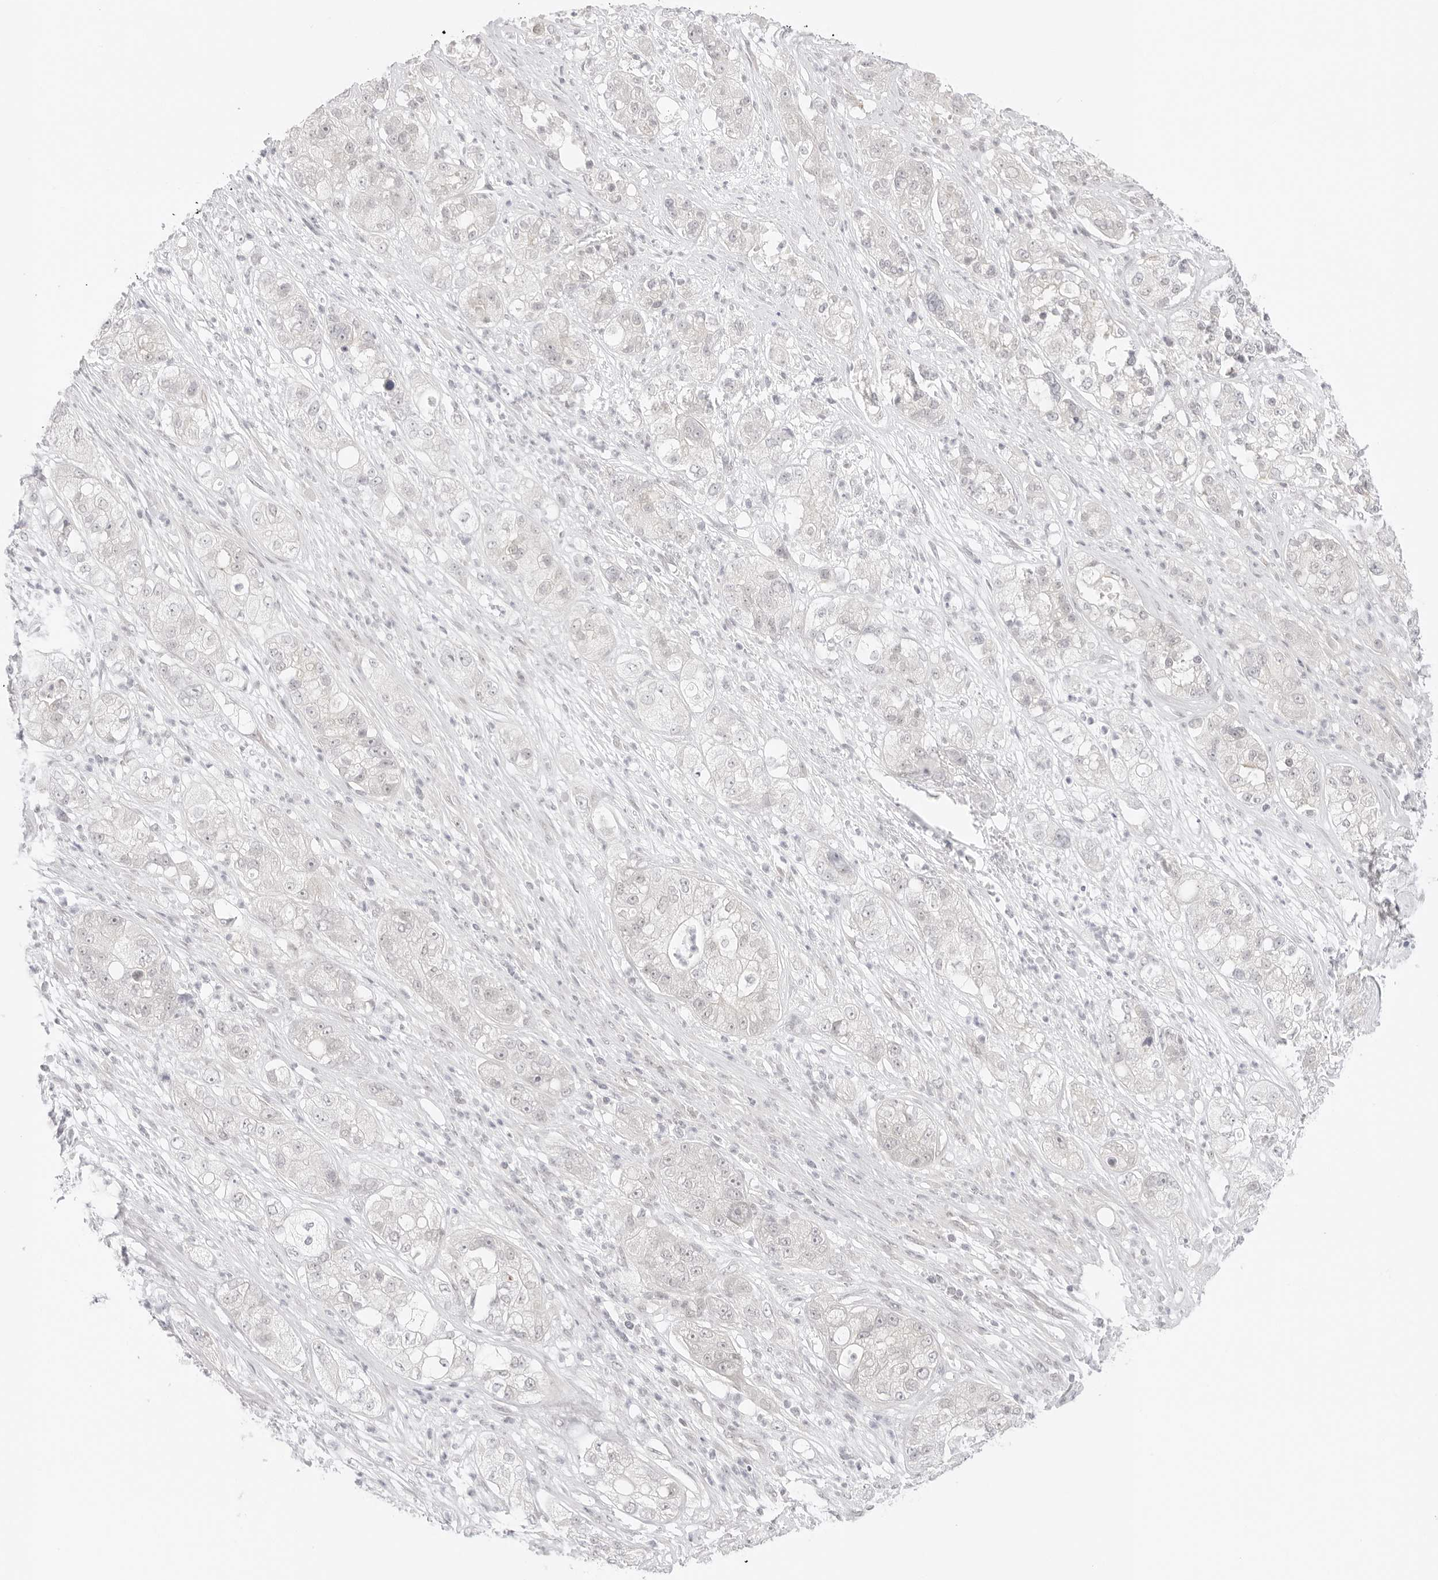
{"staining": {"intensity": "negative", "quantity": "none", "location": "none"}, "tissue": "pancreatic cancer", "cell_type": "Tumor cells", "image_type": "cancer", "snomed": [{"axis": "morphology", "description": "Adenocarcinoma, NOS"}, {"axis": "topography", "description": "Pancreas"}], "caption": "Photomicrograph shows no significant protein positivity in tumor cells of pancreatic cancer (adenocarcinoma).", "gene": "MED18", "patient": {"sex": "female", "age": 78}}